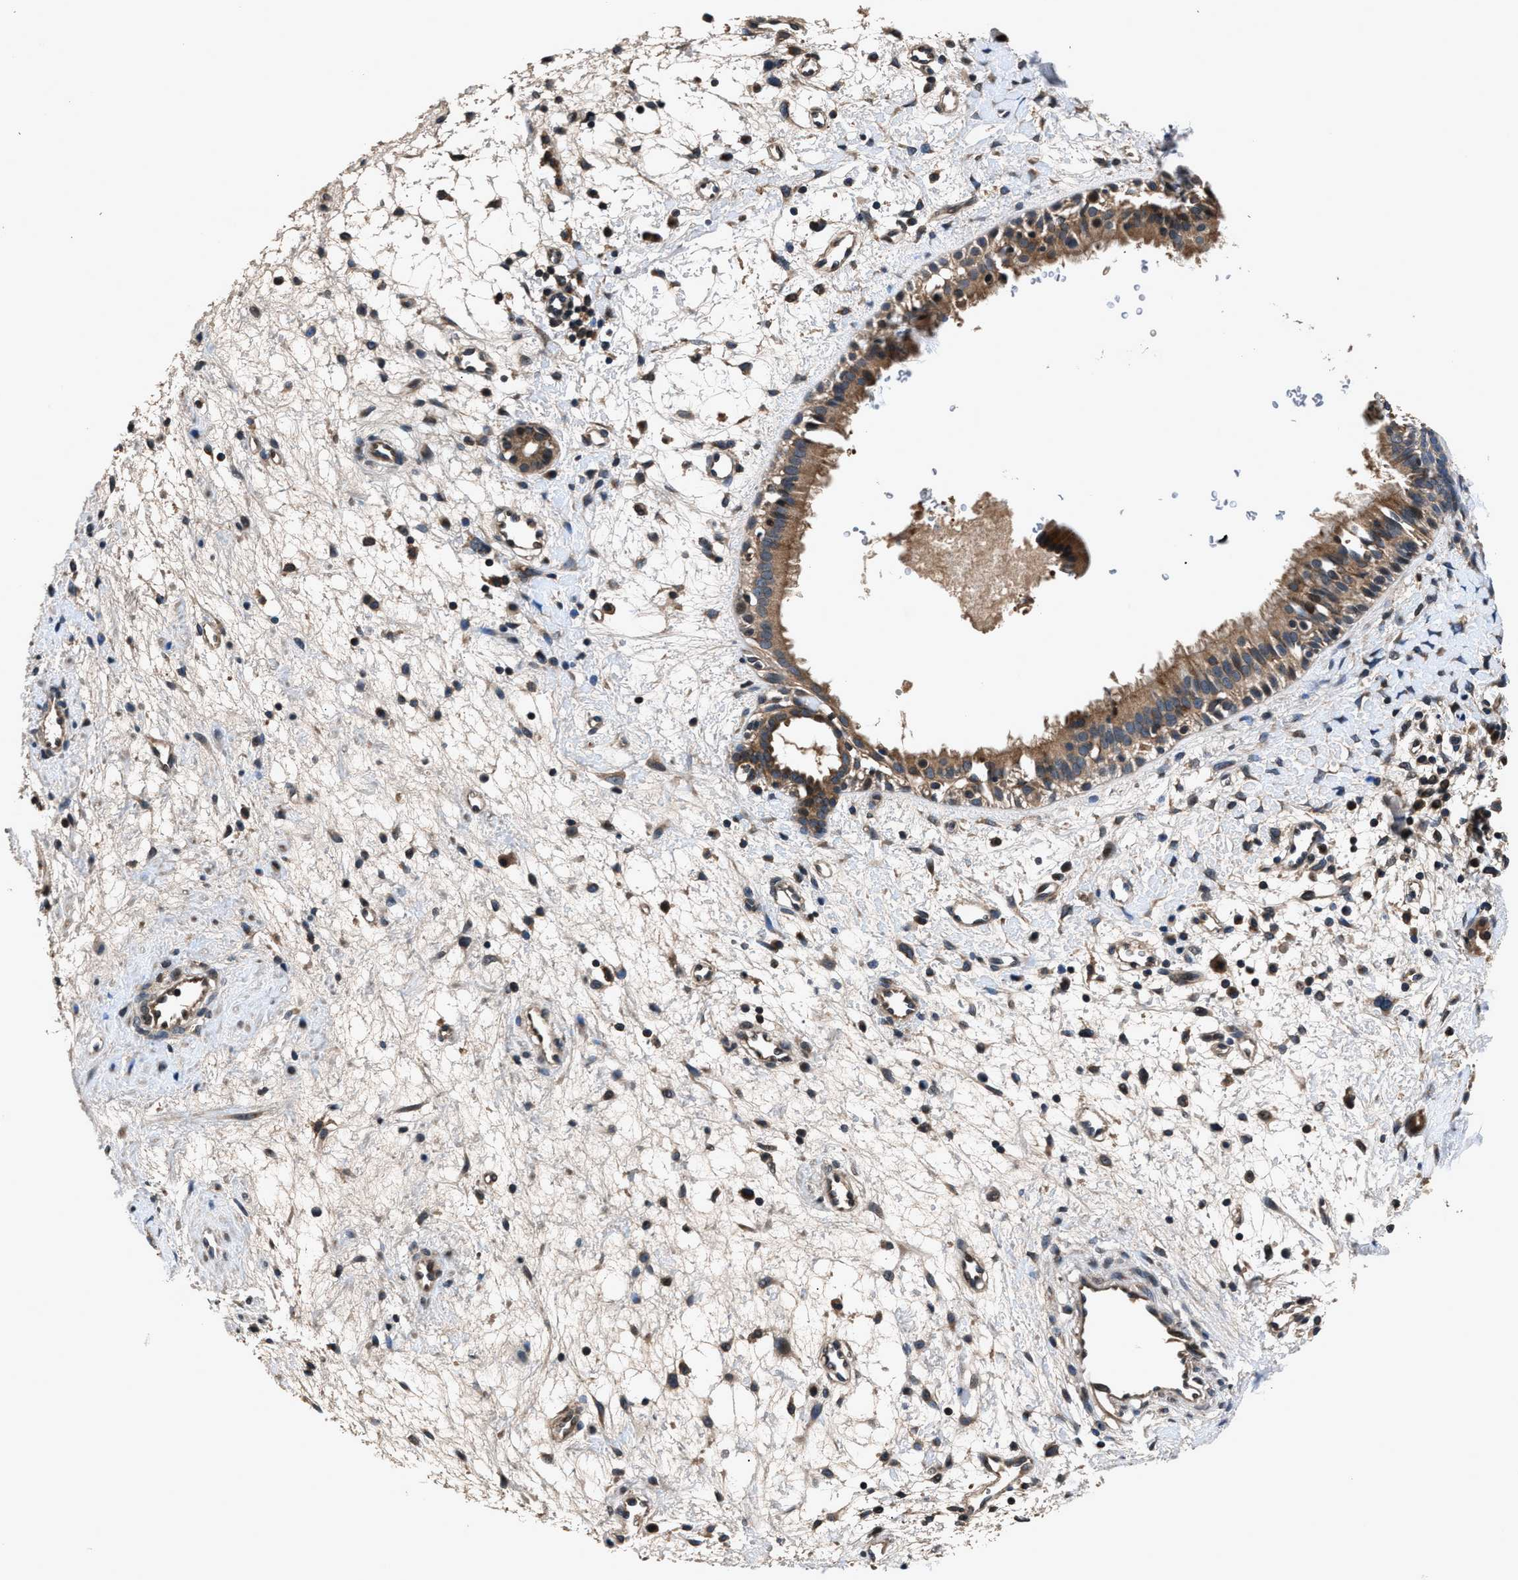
{"staining": {"intensity": "moderate", "quantity": ">75%", "location": "cytoplasmic/membranous"}, "tissue": "nasopharynx", "cell_type": "Respiratory epithelial cells", "image_type": "normal", "snomed": [{"axis": "morphology", "description": "Normal tissue, NOS"}, {"axis": "topography", "description": "Nasopharynx"}], "caption": "Nasopharynx stained with immunohistochemistry (IHC) exhibits moderate cytoplasmic/membranous positivity in approximately >75% of respiratory epithelial cells.", "gene": "TNRC18", "patient": {"sex": "male", "age": 22}}